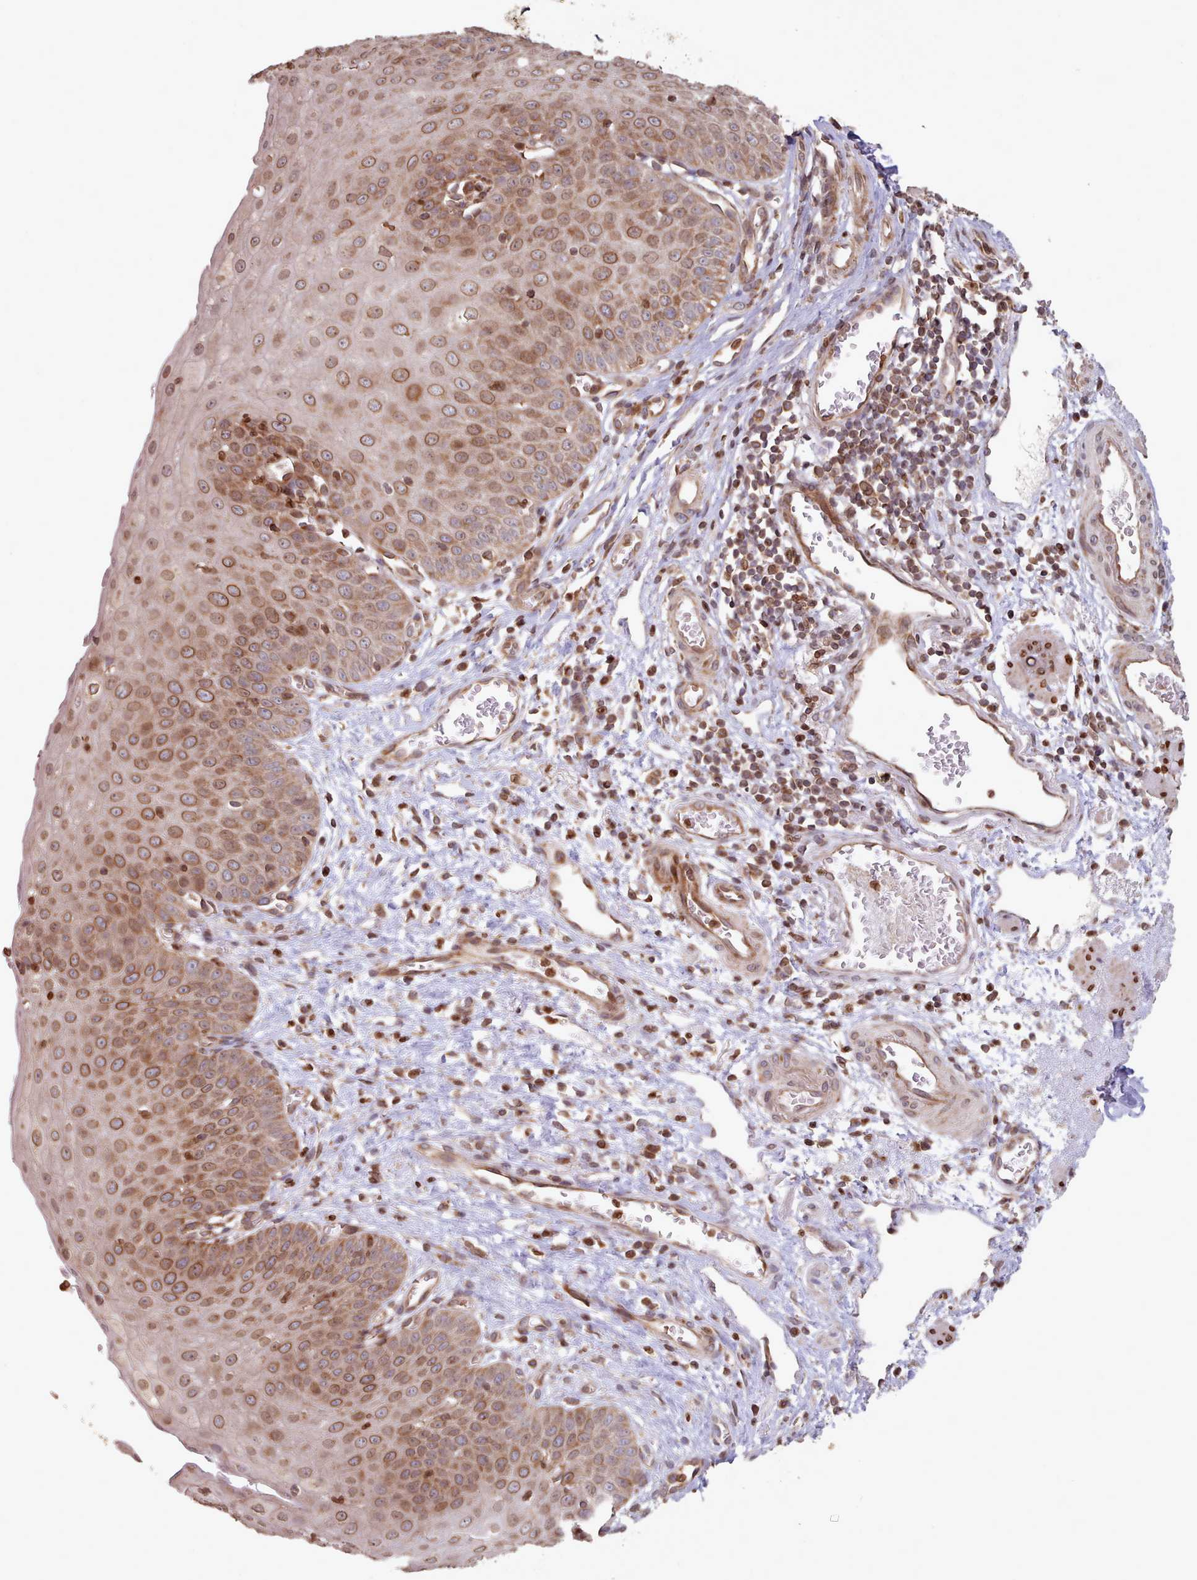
{"staining": {"intensity": "moderate", "quantity": ">75%", "location": "cytoplasmic/membranous,nuclear"}, "tissue": "esophagus", "cell_type": "Squamous epithelial cells", "image_type": "normal", "snomed": [{"axis": "morphology", "description": "Normal tissue, NOS"}, {"axis": "topography", "description": "Esophagus"}], "caption": "A brown stain labels moderate cytoplasmic/membranous,nuclear positivity of a protein in squamous epithelial cells of normal esophagus.", "gene": "TOR1AIP1", "patient": {"sex": "male", "age": 71}}